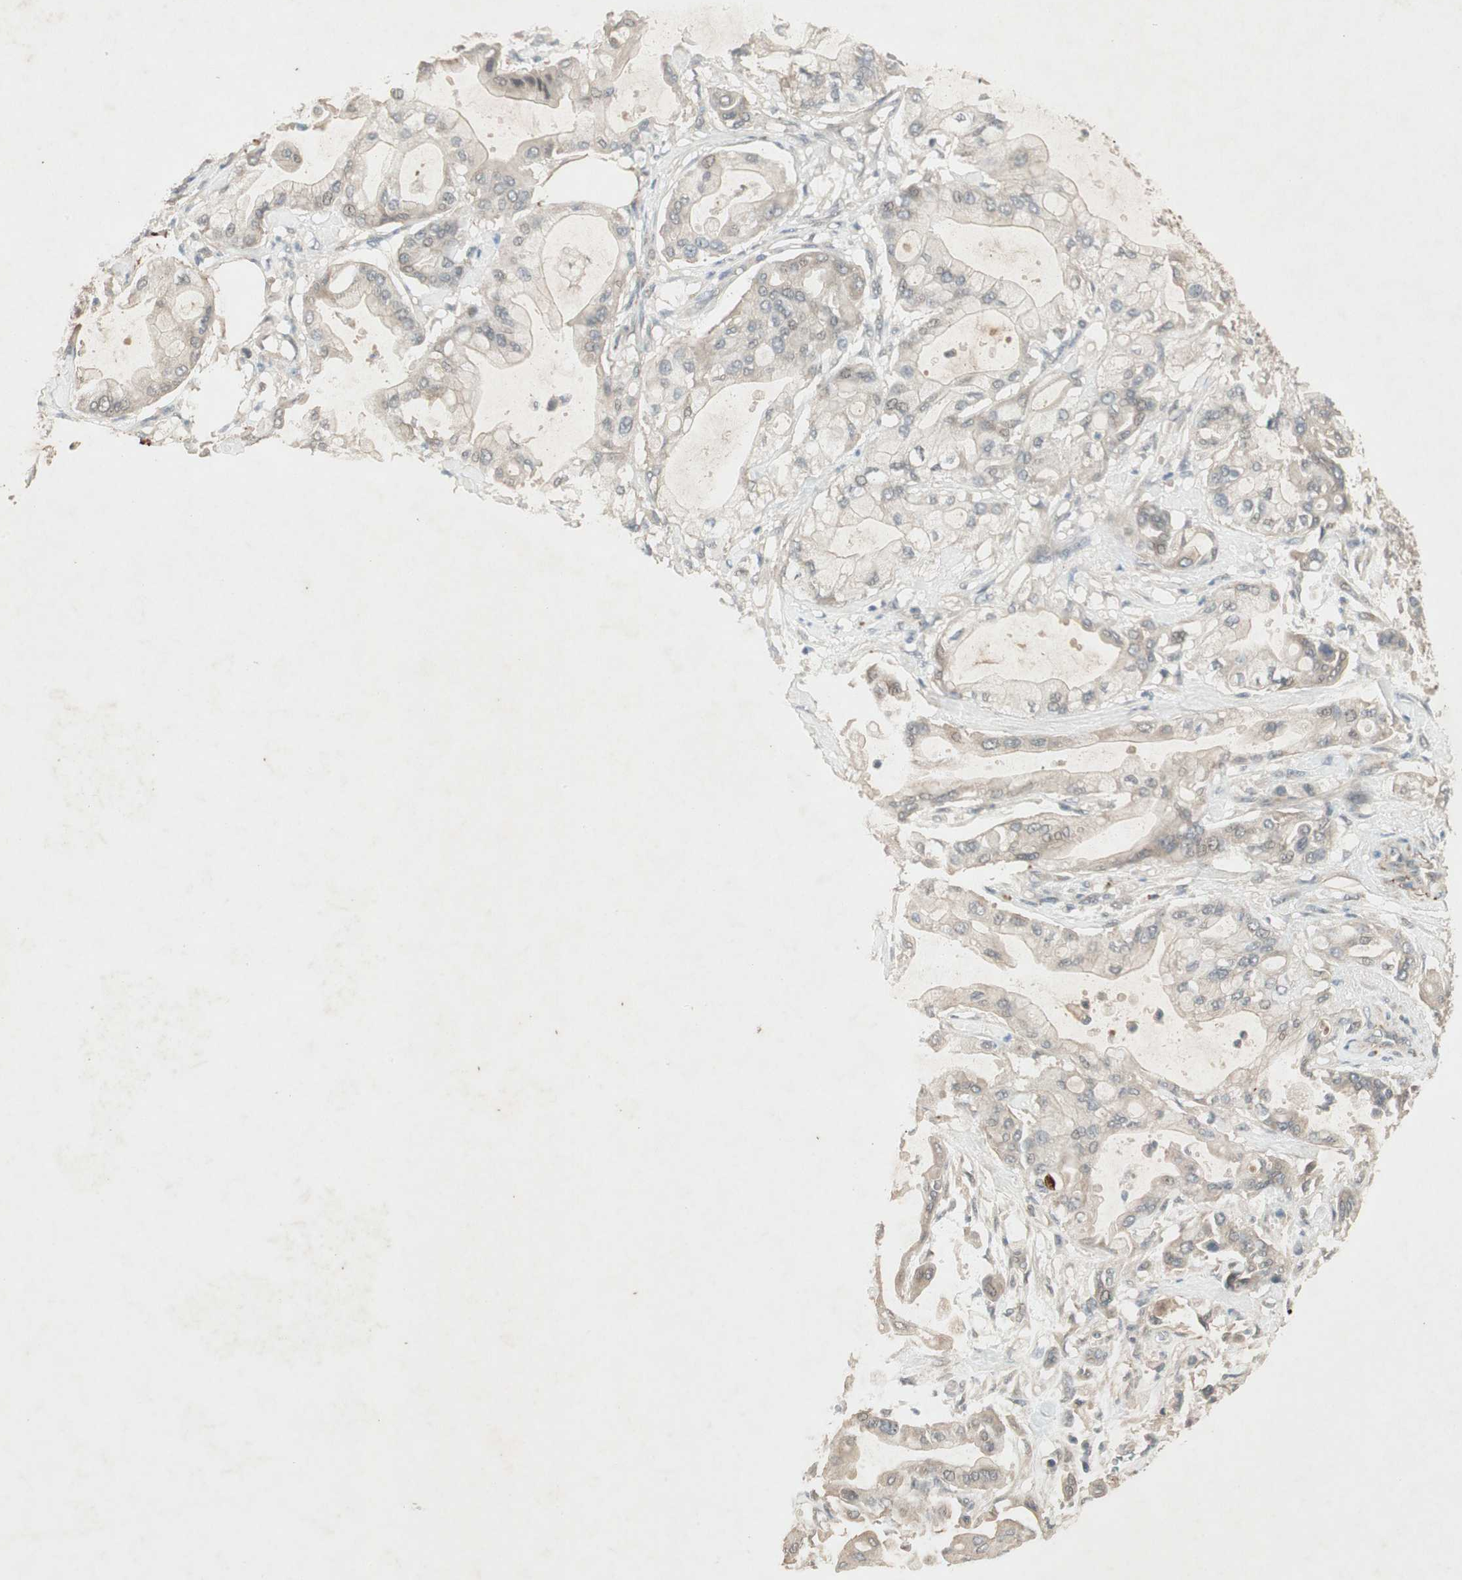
{"staining": {"intensity": "negative", "quantity": "none", "location": "none"}, "tissue": "pancreatic cancer", "cell_type": "Tumor cells", "image_type": "cancer", "snomed": [{"axis": "morphology", "description": "Adenocarcinoma, NOS"}, {"axis": "morphology", "description": "Adenocarcinoma, metastatic, NOS"}, {"axis": "topography", "description": "Lymph node"}, {"axis": "topography", "description": "Pancreas"}, {"axis": "topography", "description": "Duodenum"}], "caption": "There is no significant expression in tumor cells of pancreatic cancer (metastatic adenocarcinoma). Nuclei are stained in blue.", "gene": "RNGTT", "patient": {"sex": "female", "age": 64}}